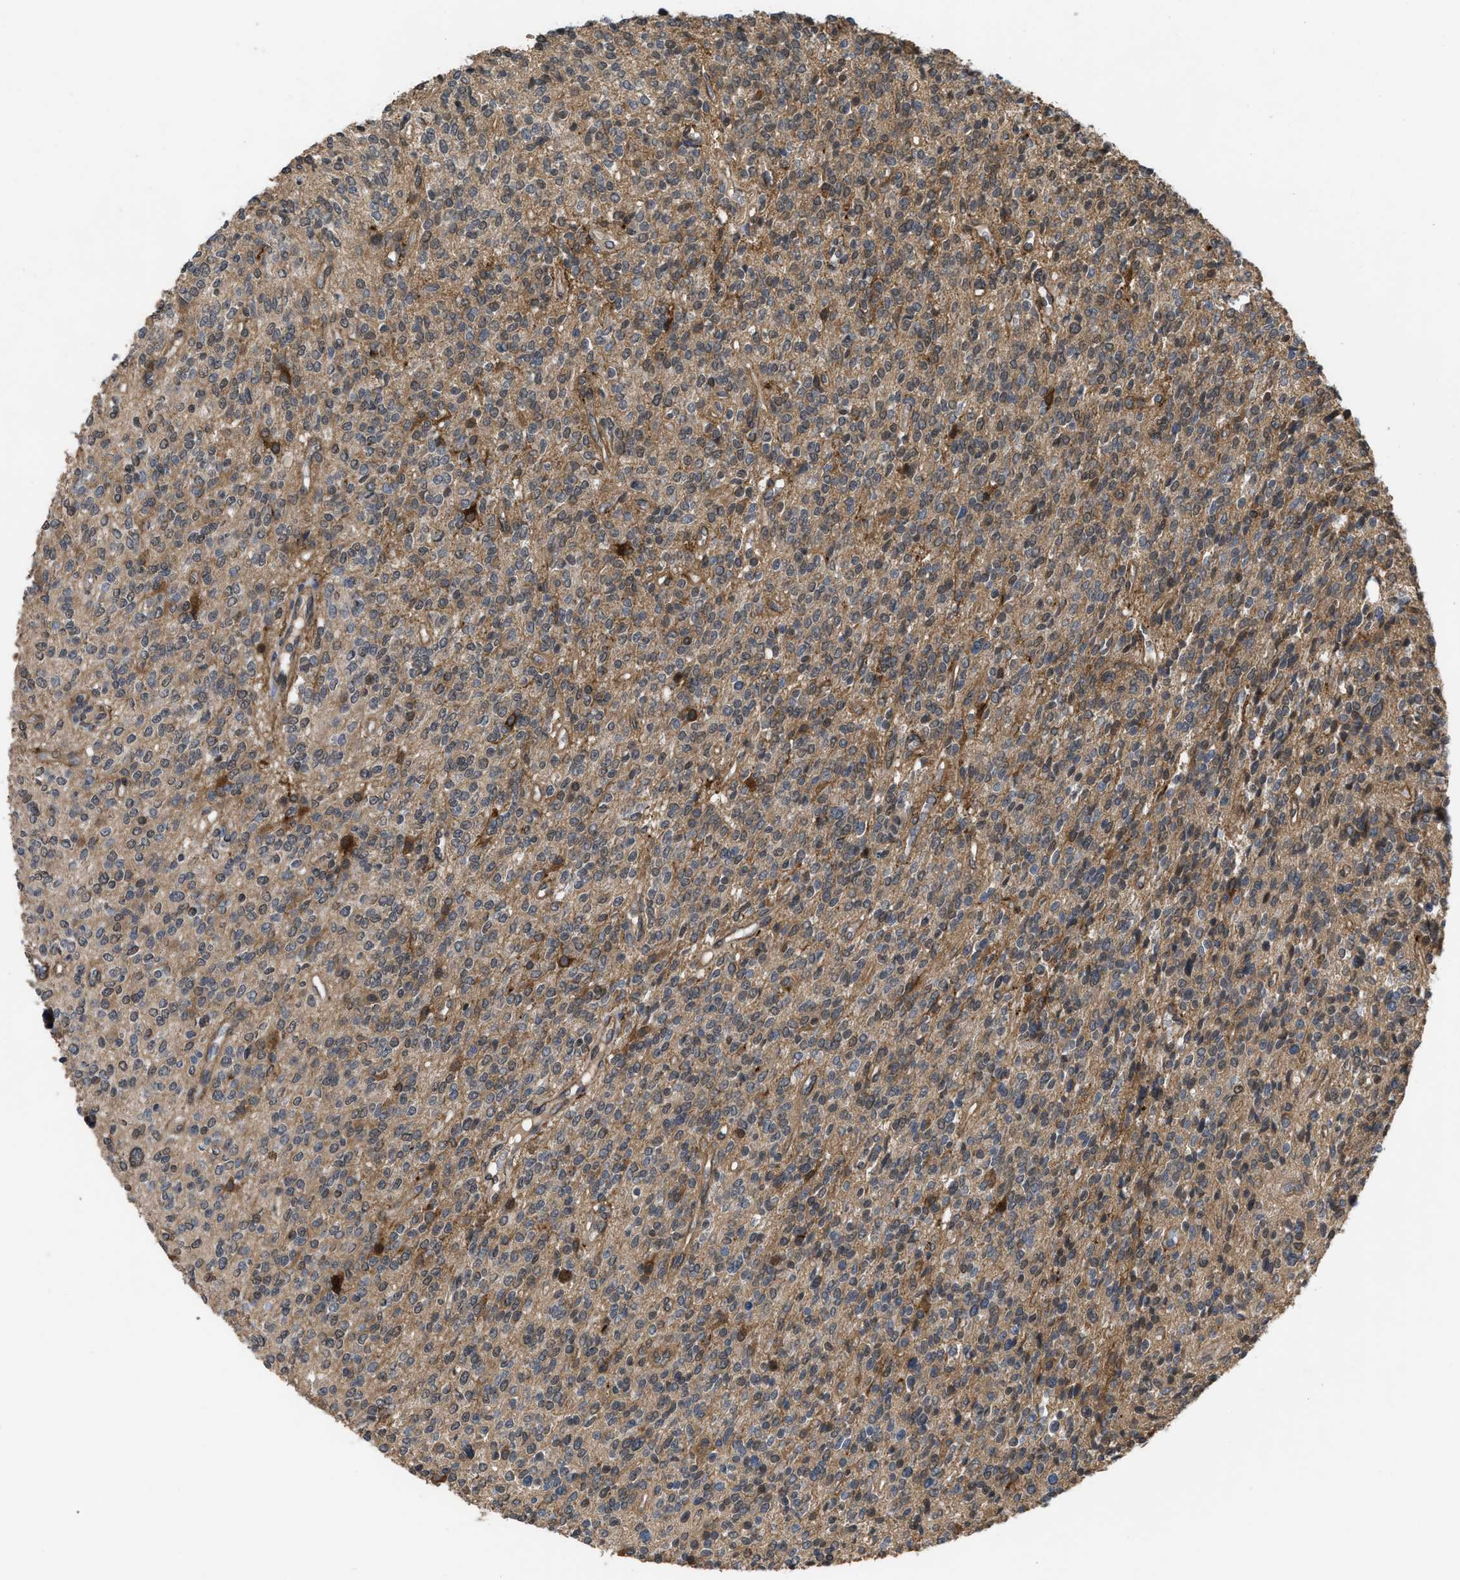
{"staining": {"intensity": "moderate", "quantity": ">75%", "location": "cytoplasmic/membranous"}, "tissue": "glioma", "cell_type": "Tumor cells", "image_type": "cancer", "snomed": [{"axis": "morphology", "description": "Glioma, malignant, High grade"}, {"axis": "topography", "description": "Brain"}], "caption": "Immunohistochemical staining of glioma exhibits medium levels of moderate cytoplasmic/membranous expression in approximately >75% of tumor cells.", "gene": "UTRN", "patient": {"sex": "male", "age": 34}}